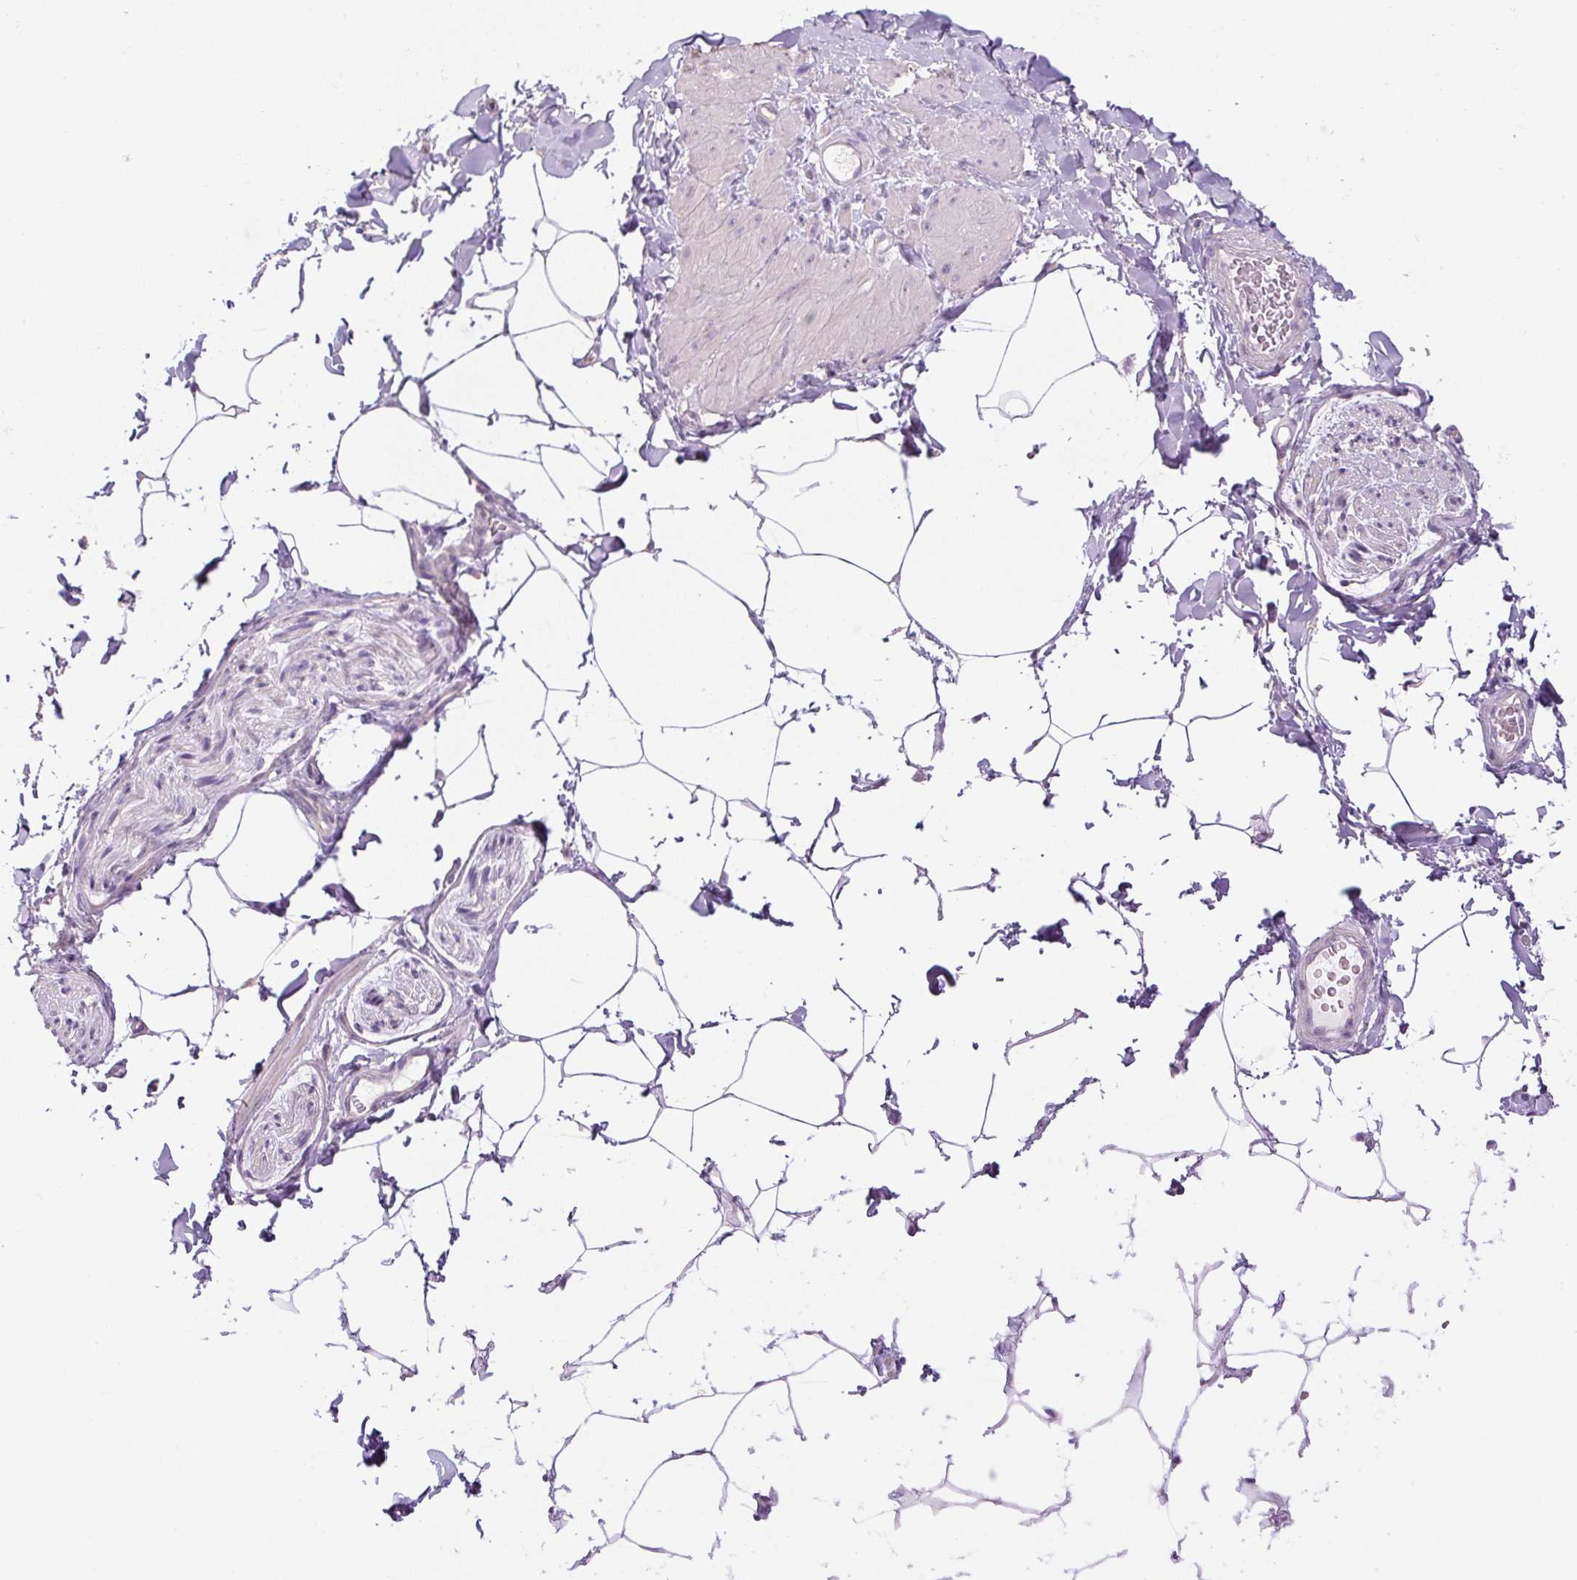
{"staining": {"intensity": "negative", "quantity": "none", "location": "none"}, "tissue": "adipose tissue", "cell_type": "Adipocytes", "image_type": "normal", "snomed": [{"axis": "morphology", "description": "Normal tissue, NOS"}, {"axis": "topography", "description": "Vascular tissue"}, {"axis": "topography", "description": "Peripheral nerve tissue"}], "caption": "High magnification brightfield microscopy of unremarkable adipose tissue stained with DAB (3,3'-diaminobenzidine) (brown) and counterstained with hematoxylin (blue): adipocytes show no significant expression. (Brightfield microscopy of DAB IHC at high magnification).", "gene": "TMEM151B", "patient": {"sex": "male", "age": 41}}